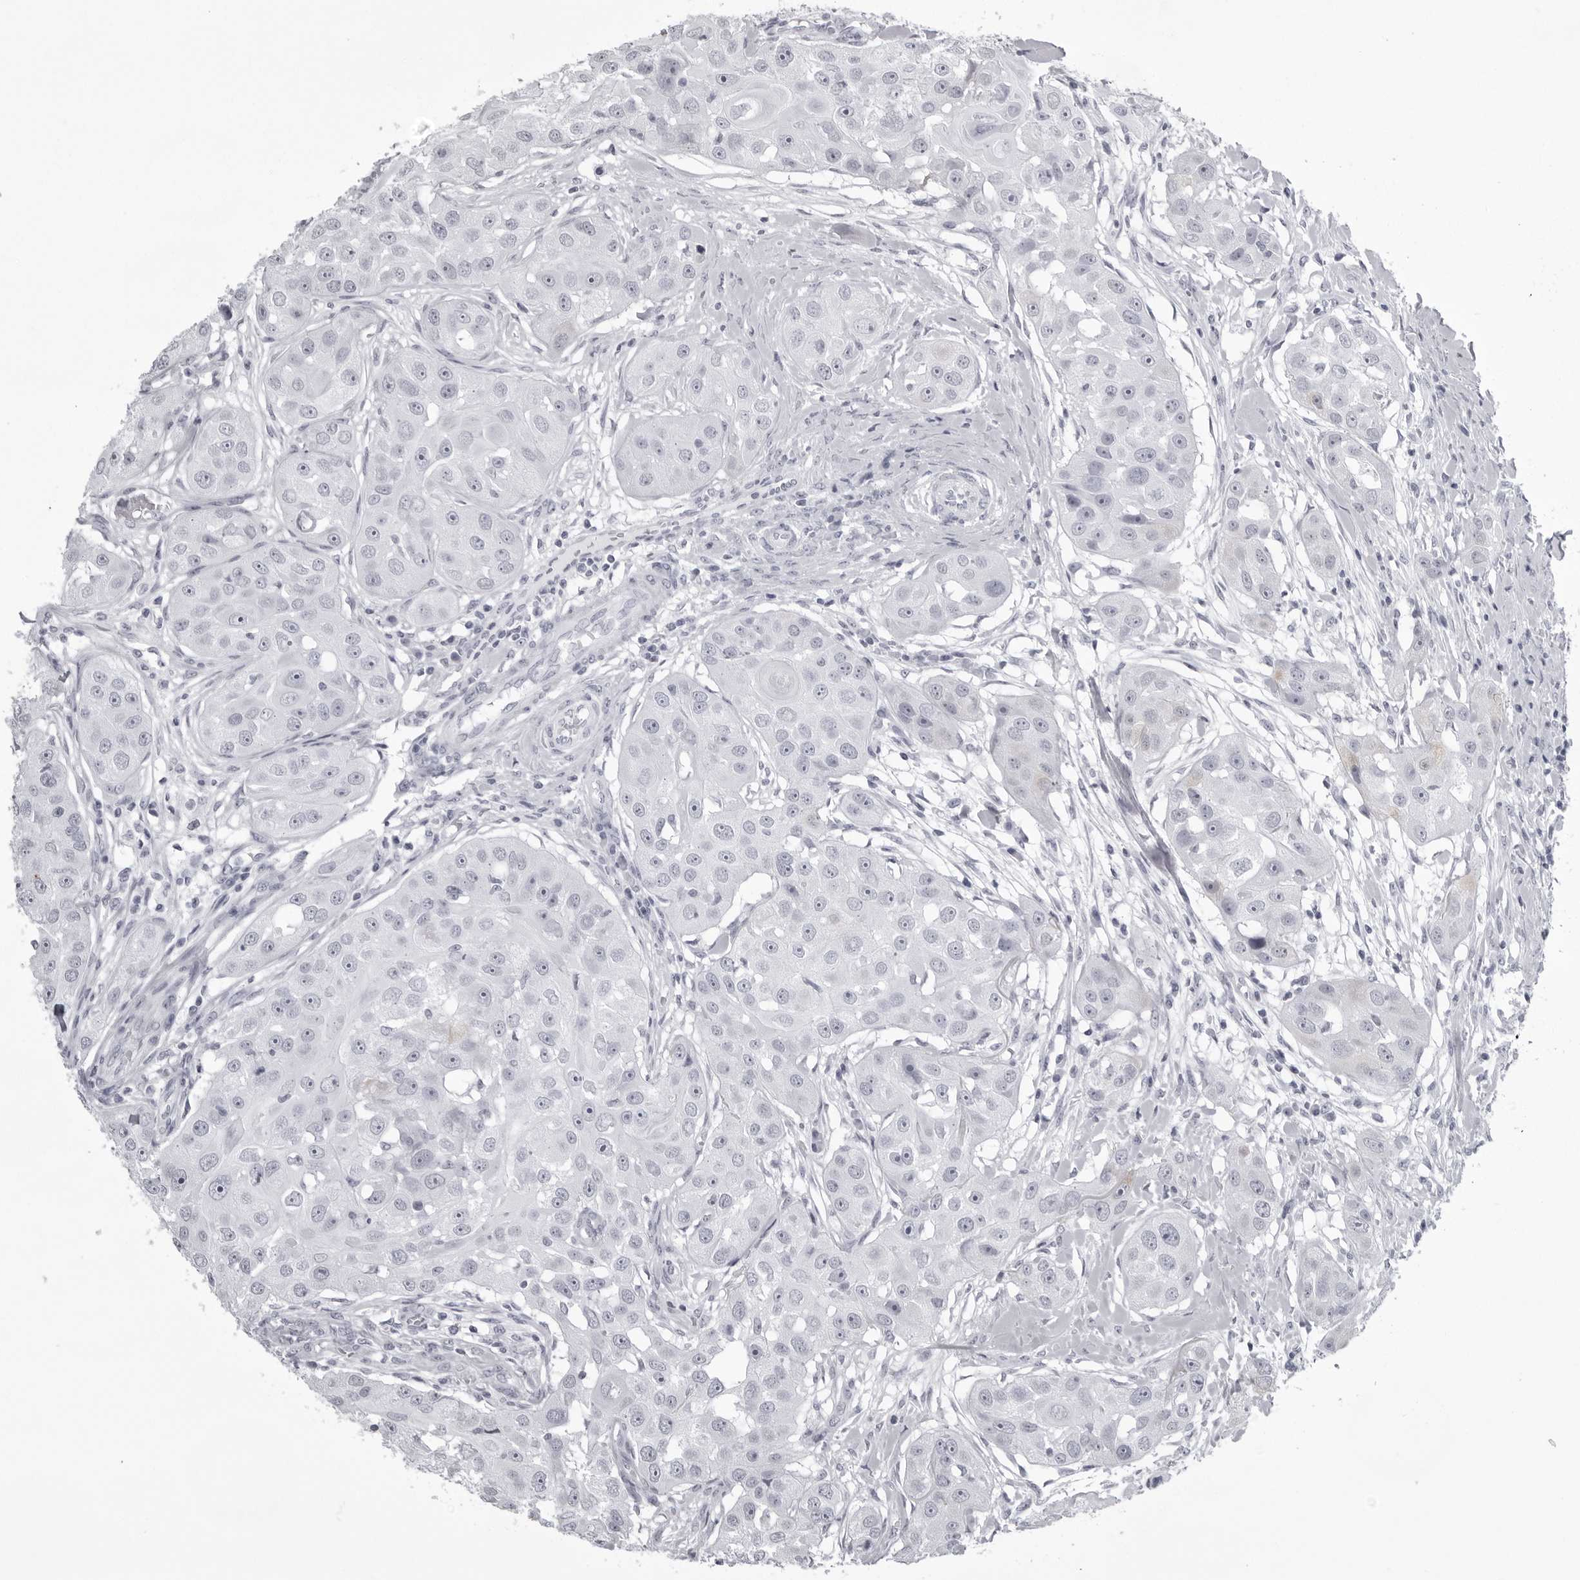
{"staining": {"intensity": "negative", "quantity": "none", "location": "none"}, "tissue": "head and neck cancer", "cell_type": "Tumor cells", "image_type": "cancer", "snomed": [{"axis": "morphology", "description": "Normal tissue, NOS"}, {"axis": "morphology", "description": "Squamous cell carcinoma, NOS"}, {"axis": "topography", "description": "Skeletal muscle"}, {"axis": "topography", "description": "Head-Neck"}], "caption": "High magnification brightfield microscopy of squamous cell carcinoma (head and neck) stained with DAB (3,3'-diaminobenzidine) (brown) and counterstained with hematoxylin (blue): tumor cells show no significant expression. Nuclei are stained in blue.", "gene": "UROD", "patient": {"sex": "male", "age": 51}}